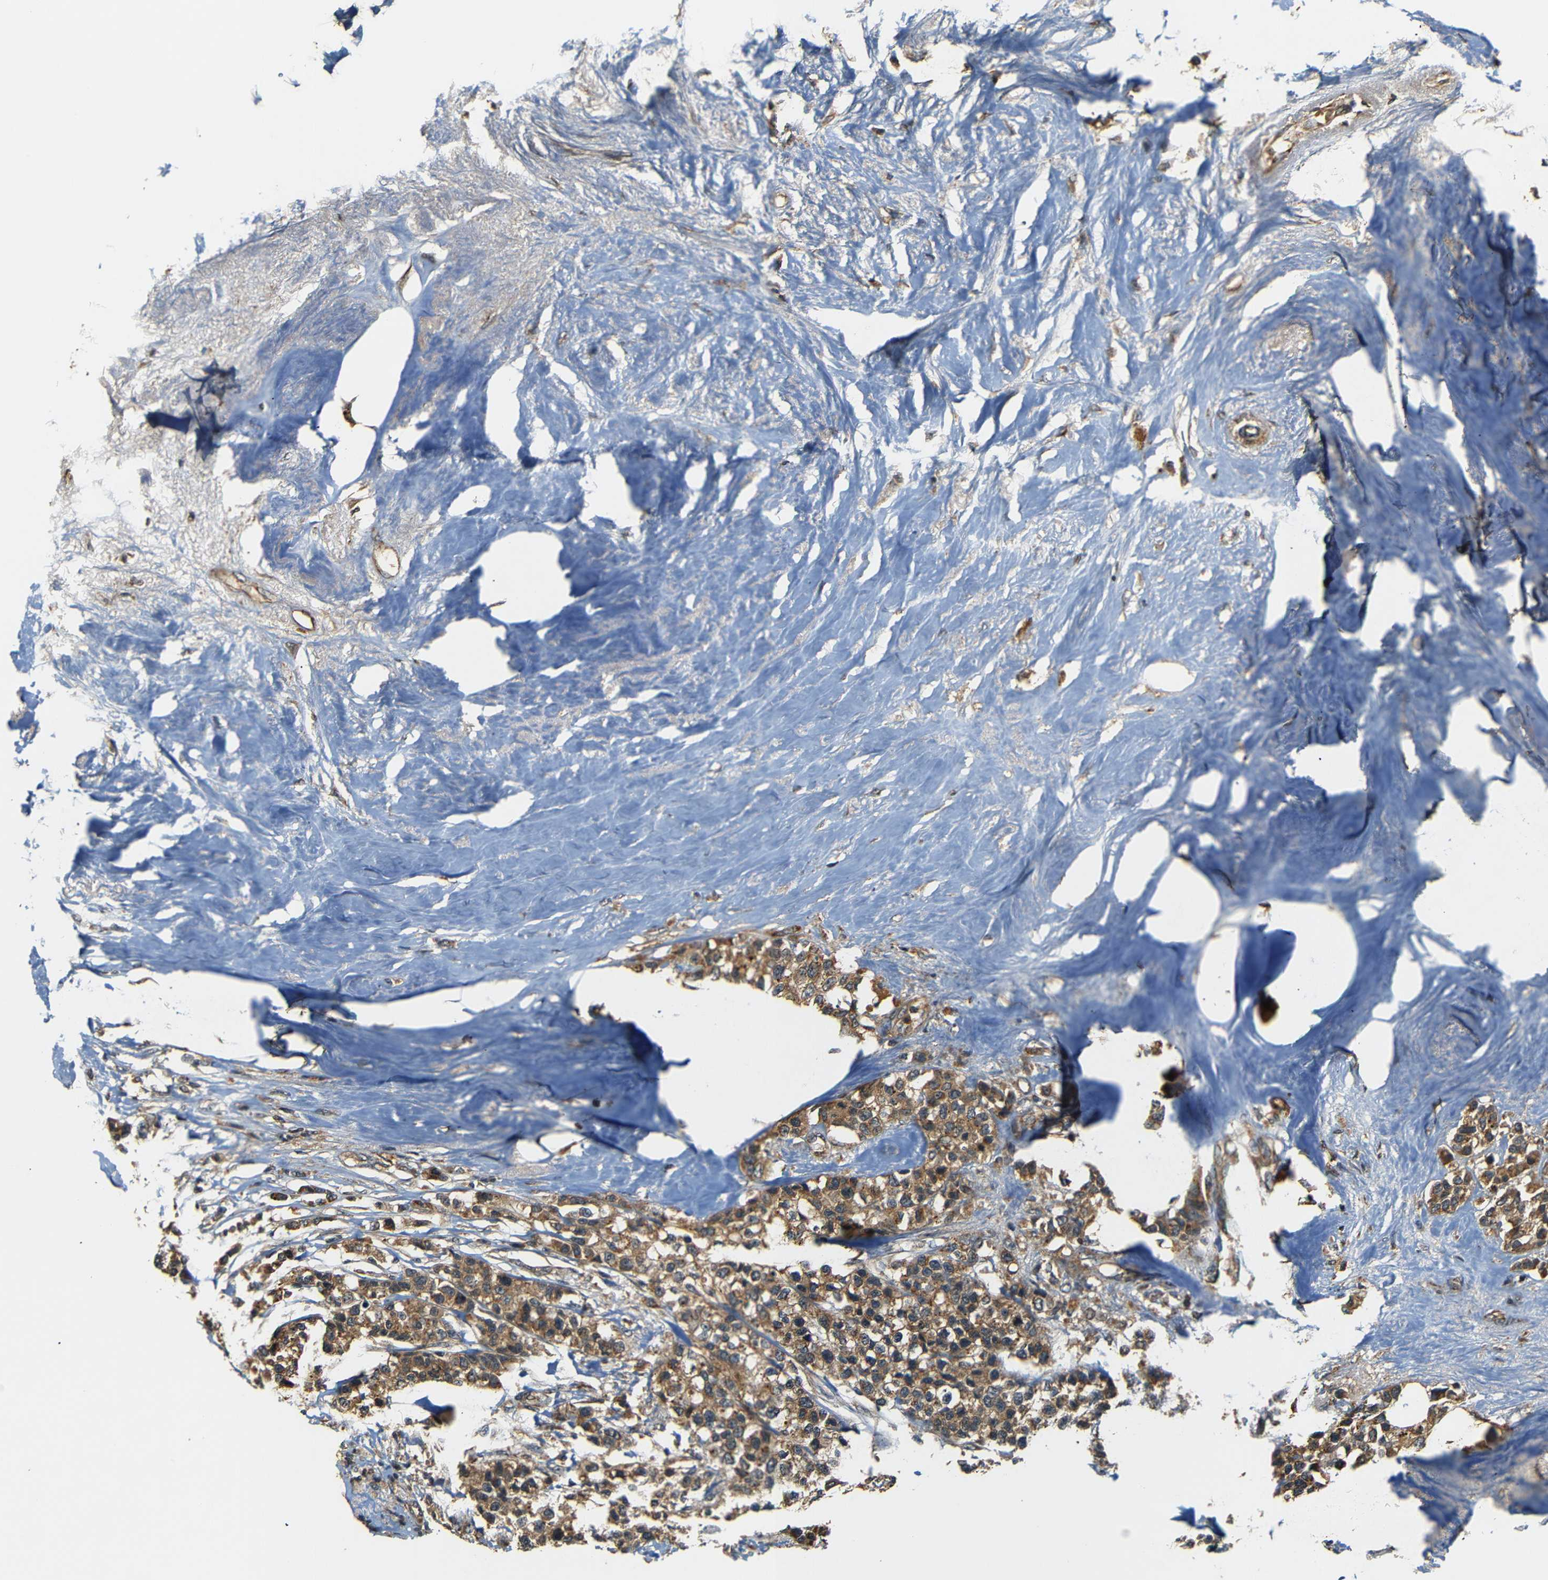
{"staining": {"intensity": "moderate", "quantity": ">75%", "location": "cytoplasmic/membranous"}, "tissue": "breast cancer", "cell_type": "Tumor cells", "image_type": "cancer", "snomed": [{"axis": "morphology", "description": "Duct carcinoma"}, {"axis": "topography", "description": "Breast"}], "caption": "DAB immunohistochemical staining of breast intraductal carcinoma demonstrates moderate cytoplasmic/membranous protein staining in approximately >75% of tumor cells.", "gene": "TANK", "patient": {"sex": "female", "age": 51}}